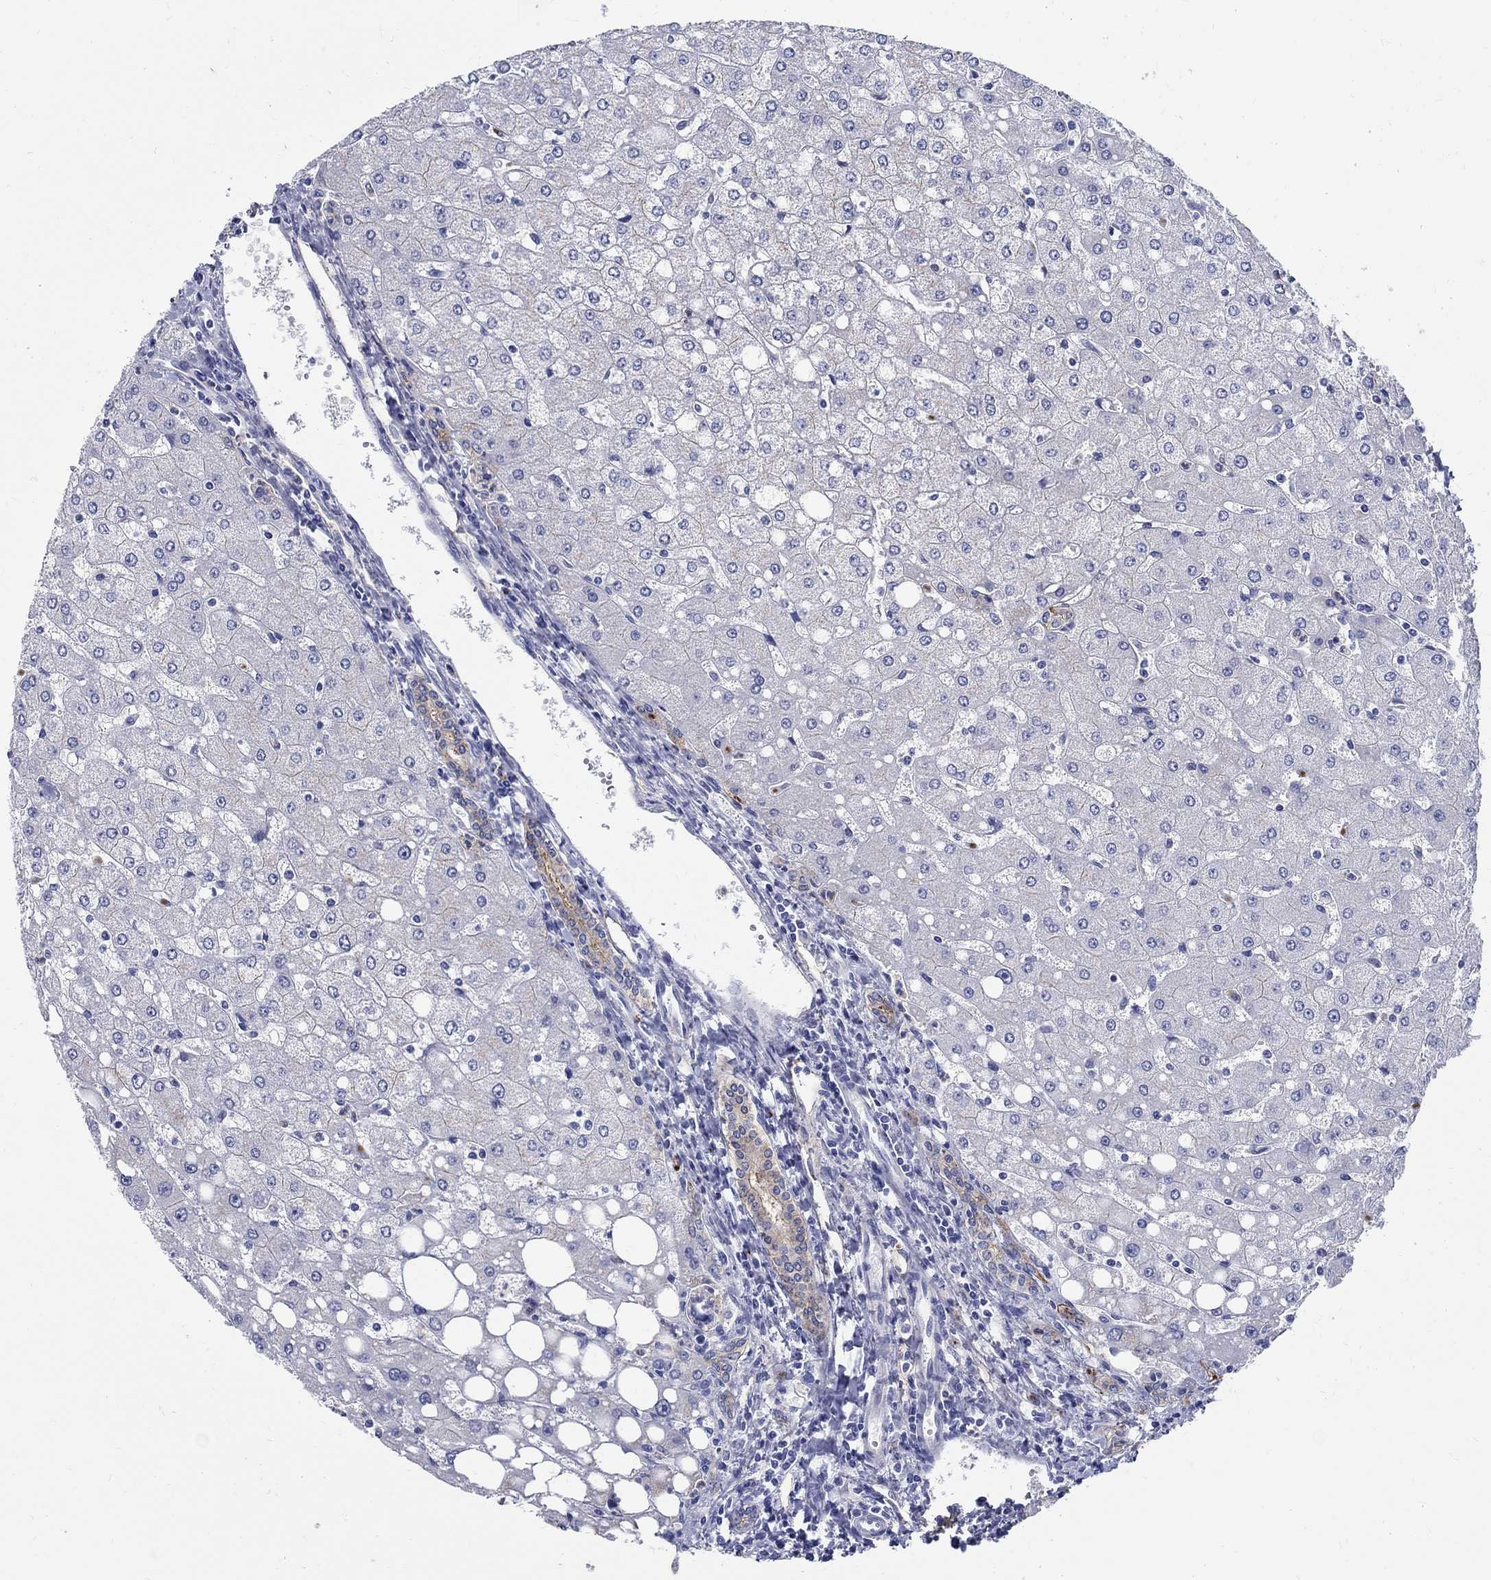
{"staining": {"intensity": "moderate", "quantity": ">75%", "location": "cytoplasmic/membranous"}, "tissue": "liver", "cell_type": "Cholangiocytes", "image_type": "normal", "snomed": [{"axis": "morphology", "description": "Normal tissue, NOS"}, {"axis": "topography", "description": "Liver"}], "caption": "Benign liver was stained to show a protein in brown. There is medium levels of moderate cytoplasmic/membranous positivity in approximately >75% of cholangiocytes. The protein of interest is stained brown, and the nuclei are stained in blue (DAB IHC with brightfield microscopy, high magnification).", "gene": "SOX2", "patient": {"sex": "female", "age": 53}}